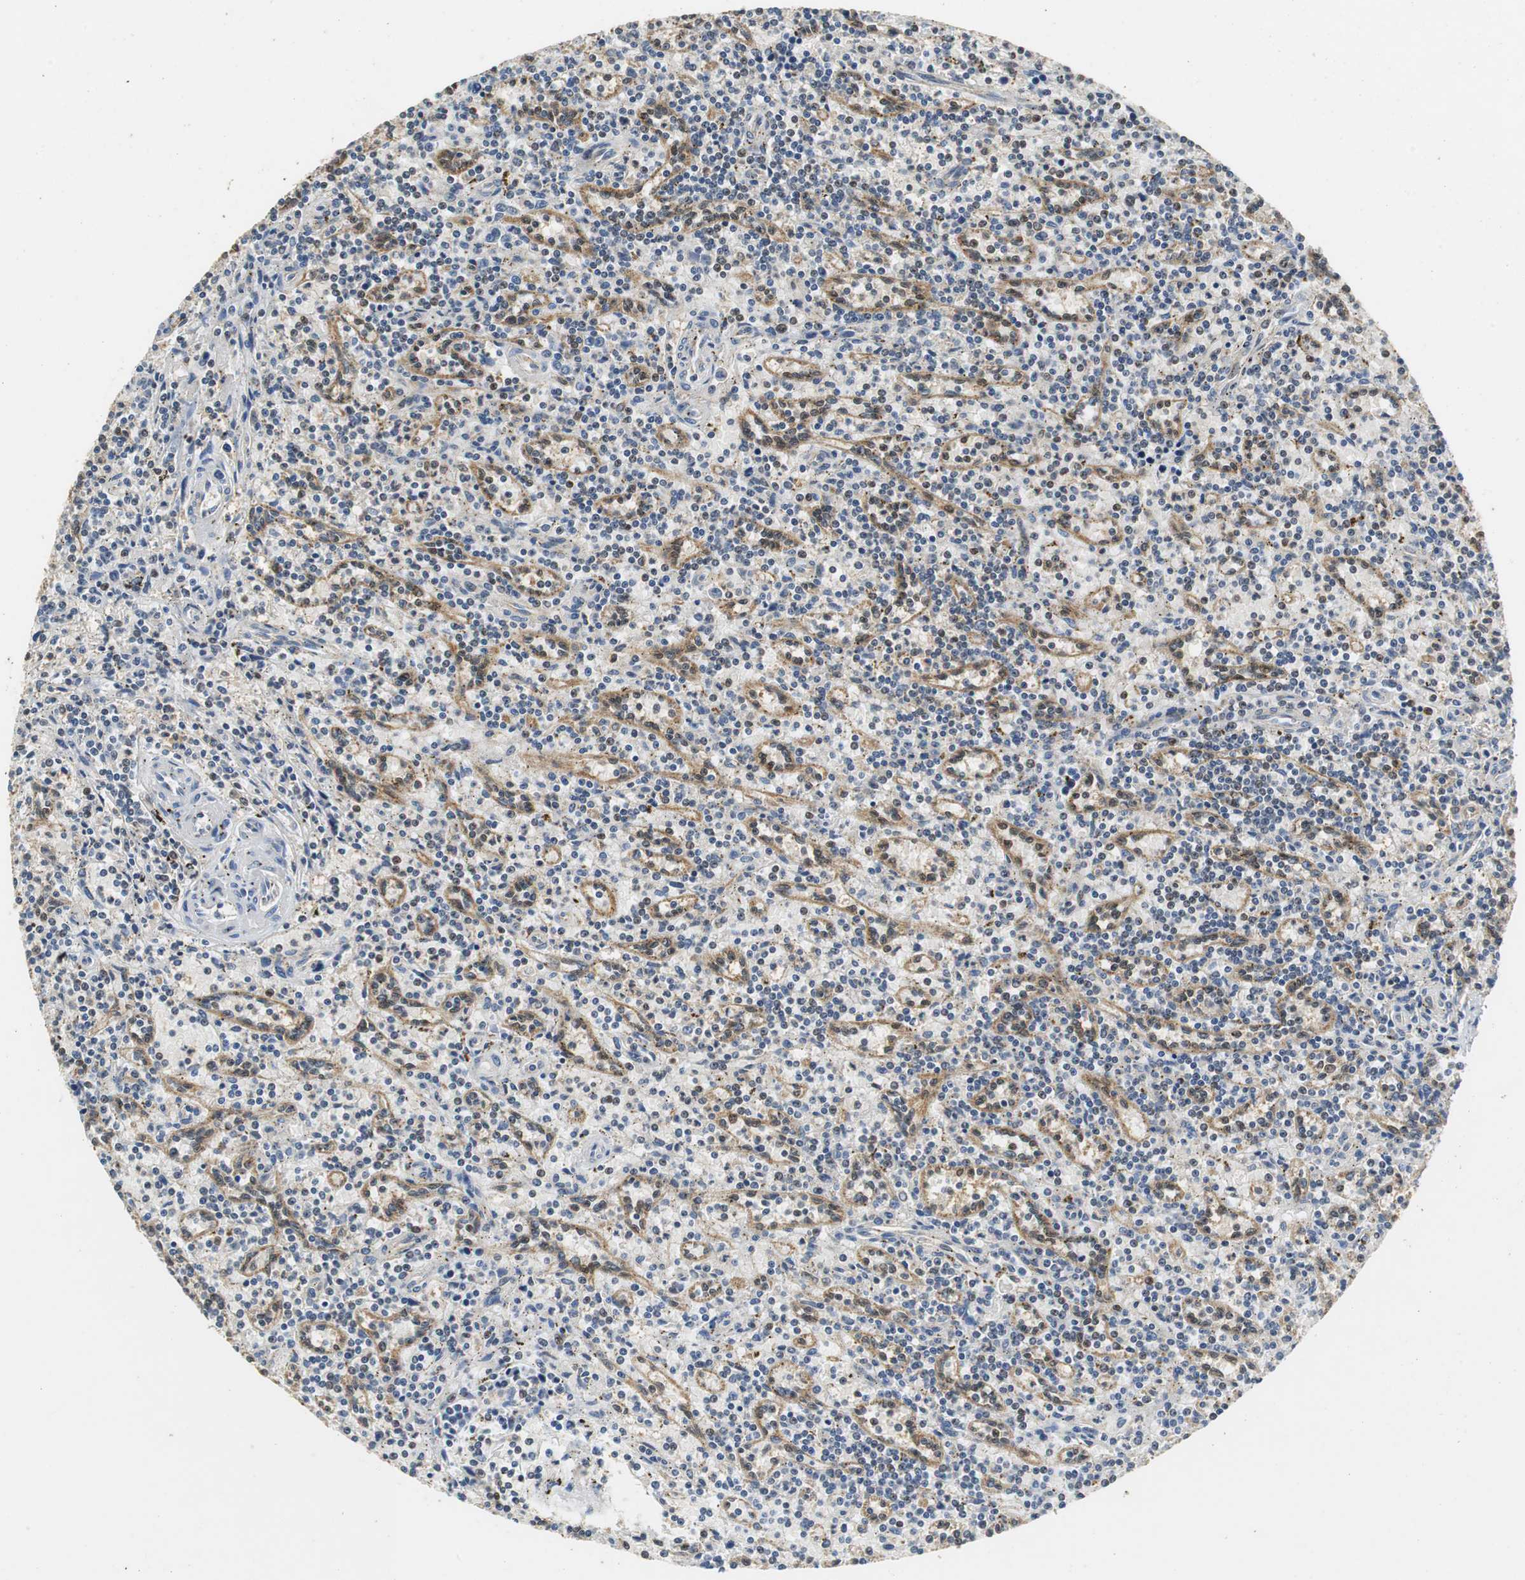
{"staining": {"intensity": "moderate", "quantity": ">75%", "location": "cytoplasmic/membranous"}, "tissue": "lymphoma", "cell_type": "Tumor cells", "image_type": "cancer", "snomed": [{"axis": "morphology", "description": "Malignant lymphoma, non-Hodgkin's type, Low grade"}, {"axis": "topography", "description": "Spleen"}], "caption": "About >75% of tumor cells in malignant lymphoma, non-Hodgkin's type (low-grade) reveal moderate cytoplasmic/membranous protein staining as visualized by brown immunohistochemical staining.", "gene": "GSDMD", "patient": {"sex": "male", "age": 73}}